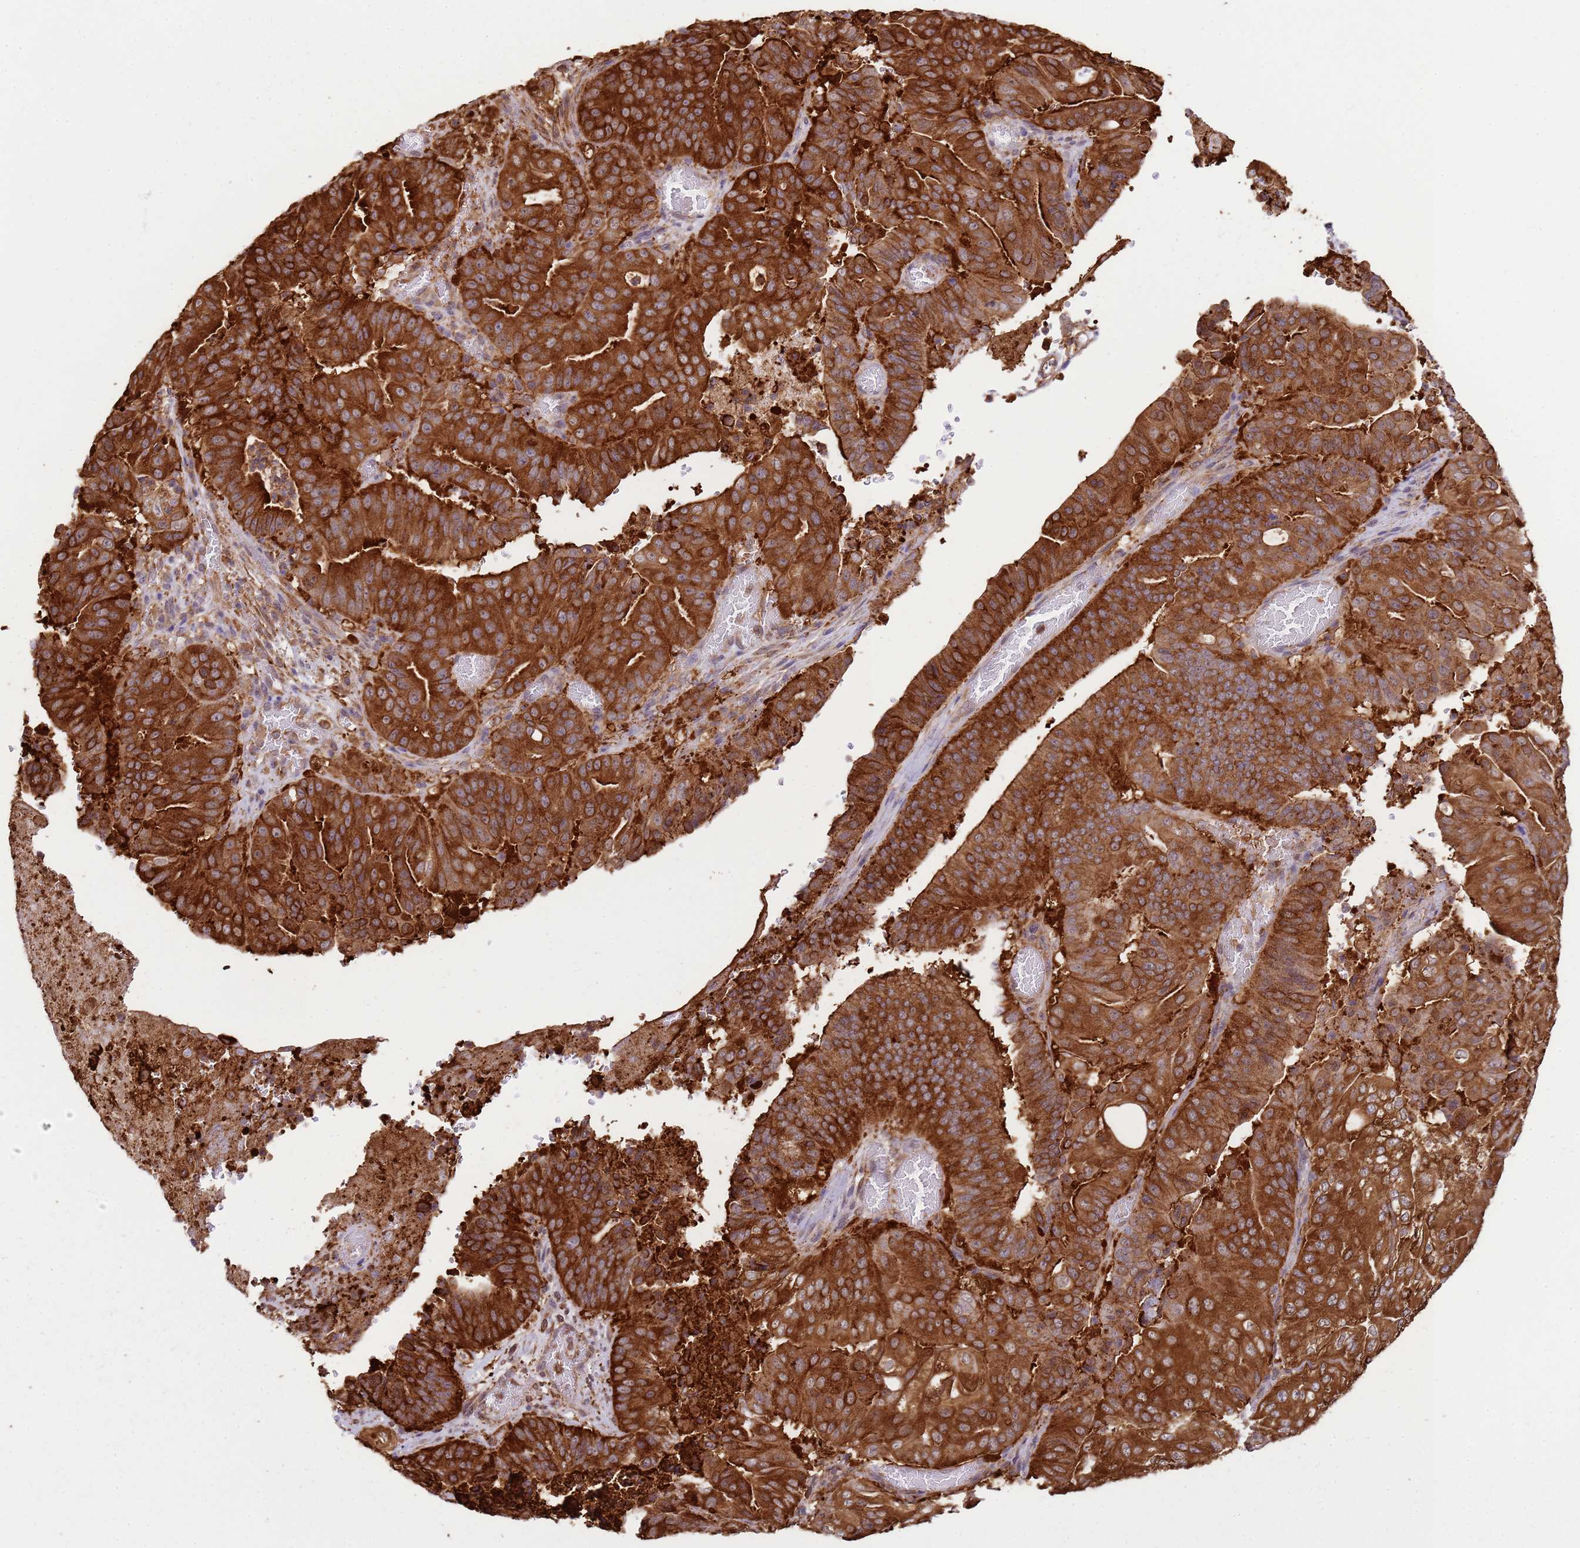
{"staining": {"intensity": "strong", "quantity": ">75%", "location": "cytoplasmic/membranous"}, "tissue": "pancreatic cancer", "cell_type": "Tumor cells", "image_type": "cancer", "snomed": [{"axis": "morphology", "description": "Adenocarcinoma, NOS"}, {"axis": "topography", "description": "Pancreas"}], "caption": "Immunohistochemistry histopathology image of human pancreatic adenocarcinoma stained for a protein (brown), which reveals high levels of strong cytoplasmic/membranous staining in about >75% of tumor cells.", "gene": "GABRE", "patient": {"sex": "female", "age": 77}}